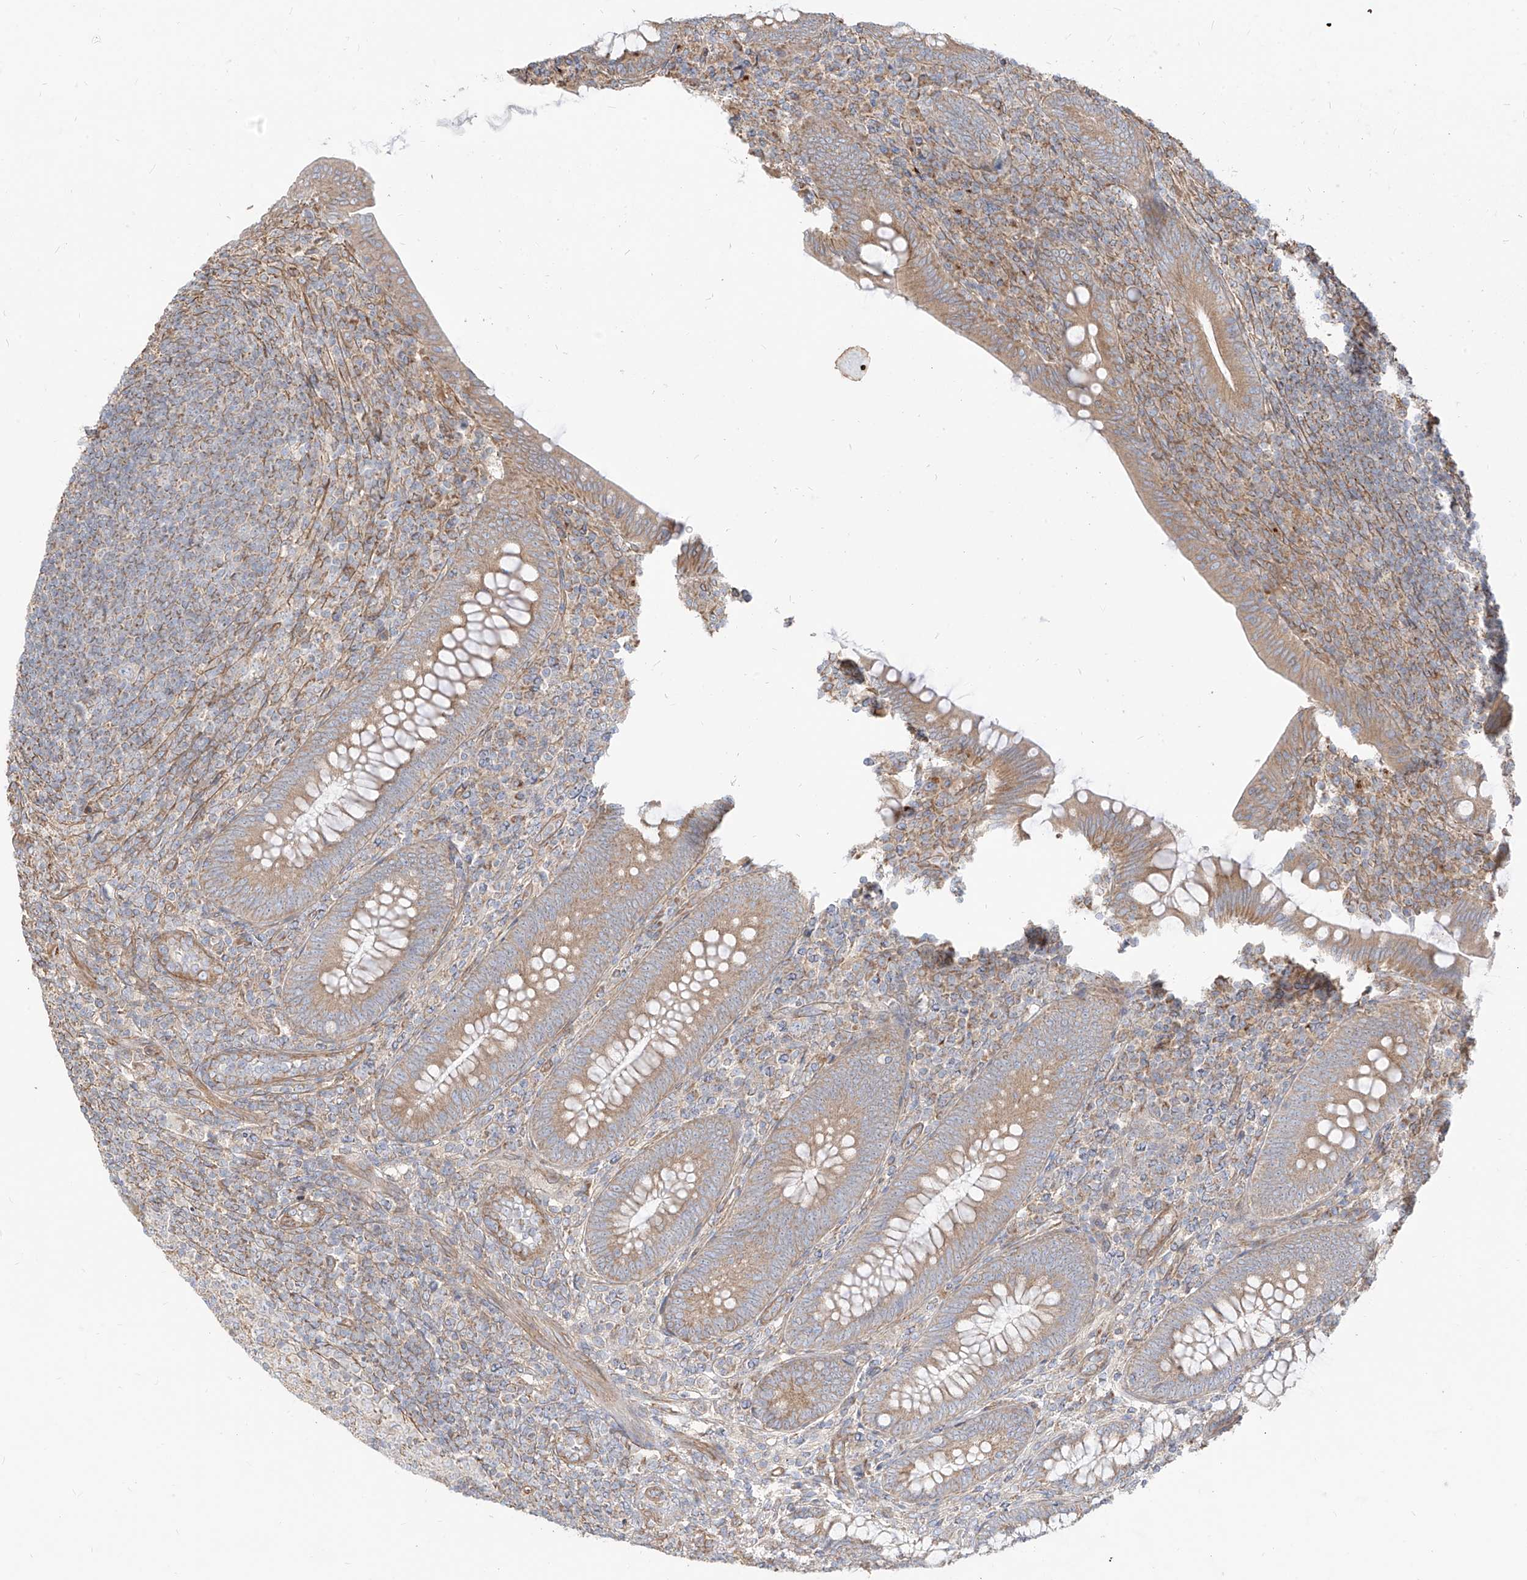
{"staining": {"intensity": "moderate", "quantity": ">75%", "location": "cytoplasmic/membranous"}, "tissue": "appendix", "cell_type": "Glandular cells", "image_type": "normal", "snomed": [{"axis": "morphology", "description": "Normal tissue, NOS"}, {"axis": "topography", "description": "Appendix"}], "caption": "DAB immunohistochemical staining of benign human appendix reveals moderate cytoplasmic/membranous protein positivity in approximately >75% of glandular cells. Ihc stains the protein of interest in brown and the nuclei are stained blue.", "gene": "PLCL1", "patient": {"sex": "male", "age": 14}}